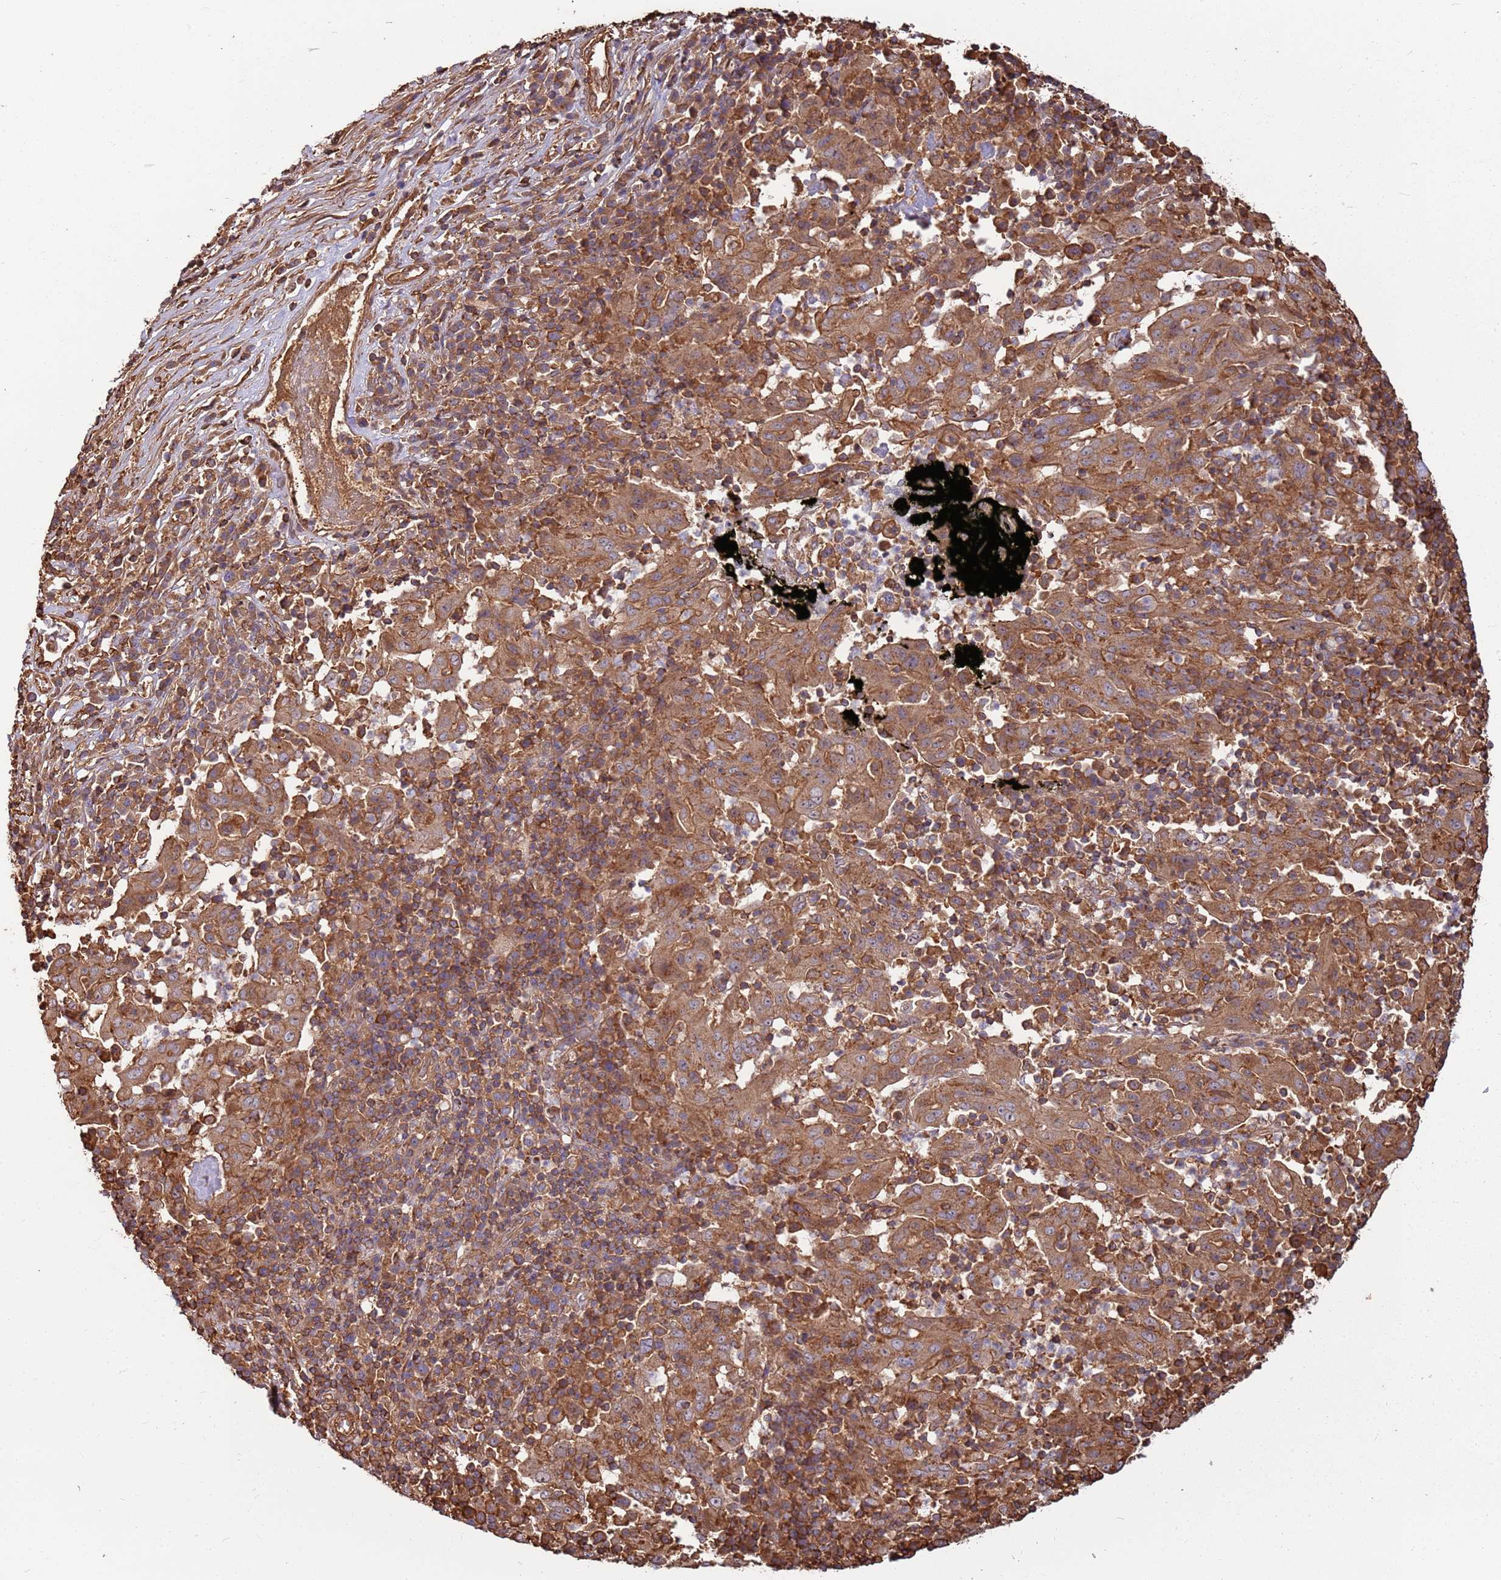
{"staining": {"intensity": "moderate", "quantity": ">75%", "location": "cytoplasmic/membranous"}, "tissue": "pancreatic cancer", "cell_type": "Tumor cells", "image_type": "cancer", "snomed": [{"axis": "morphology", "description": "Adenocarcinoma, NOS"}, {"axis": "topography", "description": "Pancreas"}], "caption": "Pancreatic adenocarcinoma tissue reveals moderate cytoplasmic/membranous positivity in about >75% of tumor cells", "gene": "ACVR2A", "patient": {"sex": "male", "age": 63}}